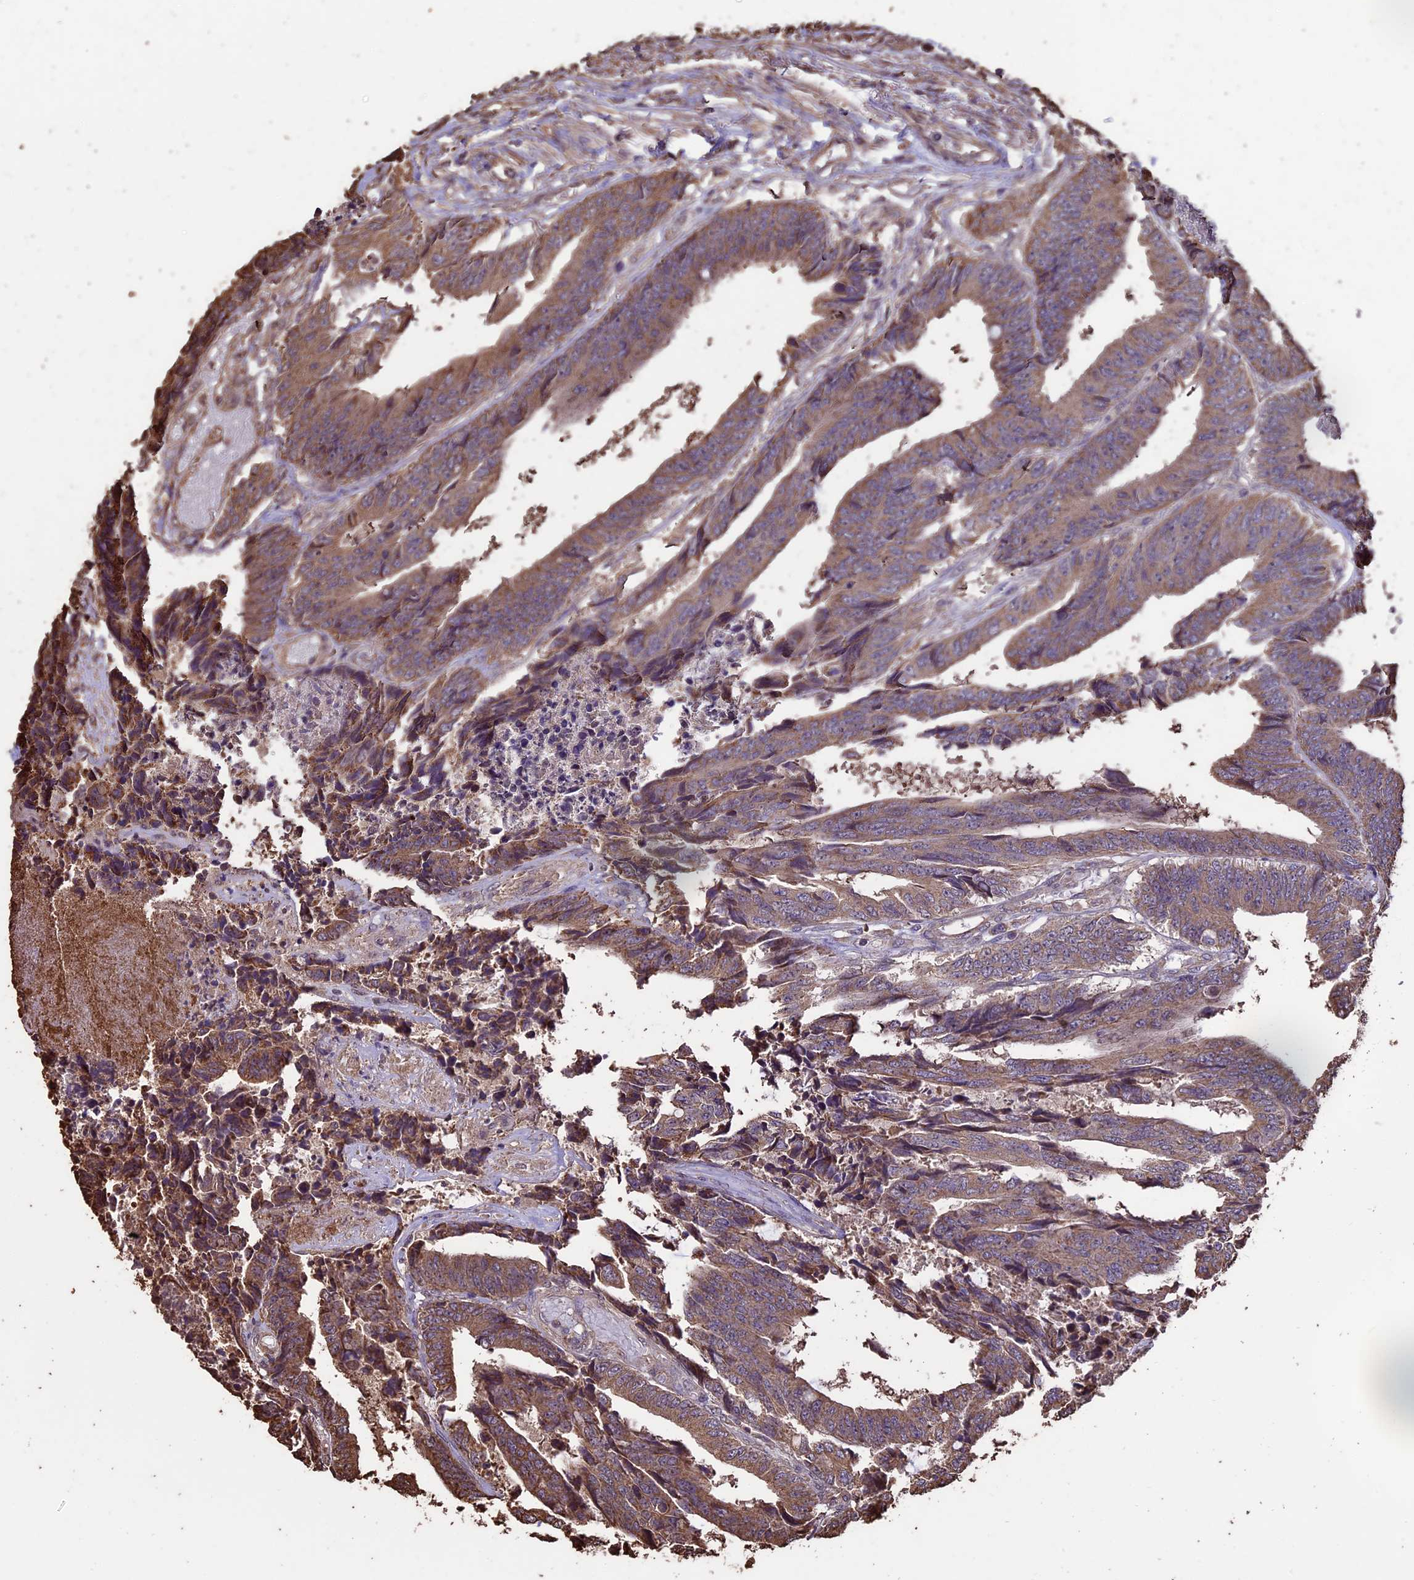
{"staining": {"intensity": "moderate", "quantity": ">75%", "location": "cytoplasmic/membranous"}, "tissue": "colorectal cancer", "cell_type": "Tumor cells", "image_type": "cancer", "snomed": [{"axis": "morphology", "description": "Adenocarcinoma, NOS"}, {"axis": "topography", "description": "Rectum"}], "caption": "Human colorectal adenocarcinoma stained with a brown dye shows moderate cytoplasmic/membranous positive staining in about >75% of tumor cells.", "gene": "PGPEP1L", "patient": {"sex": "male", "age": 84}}